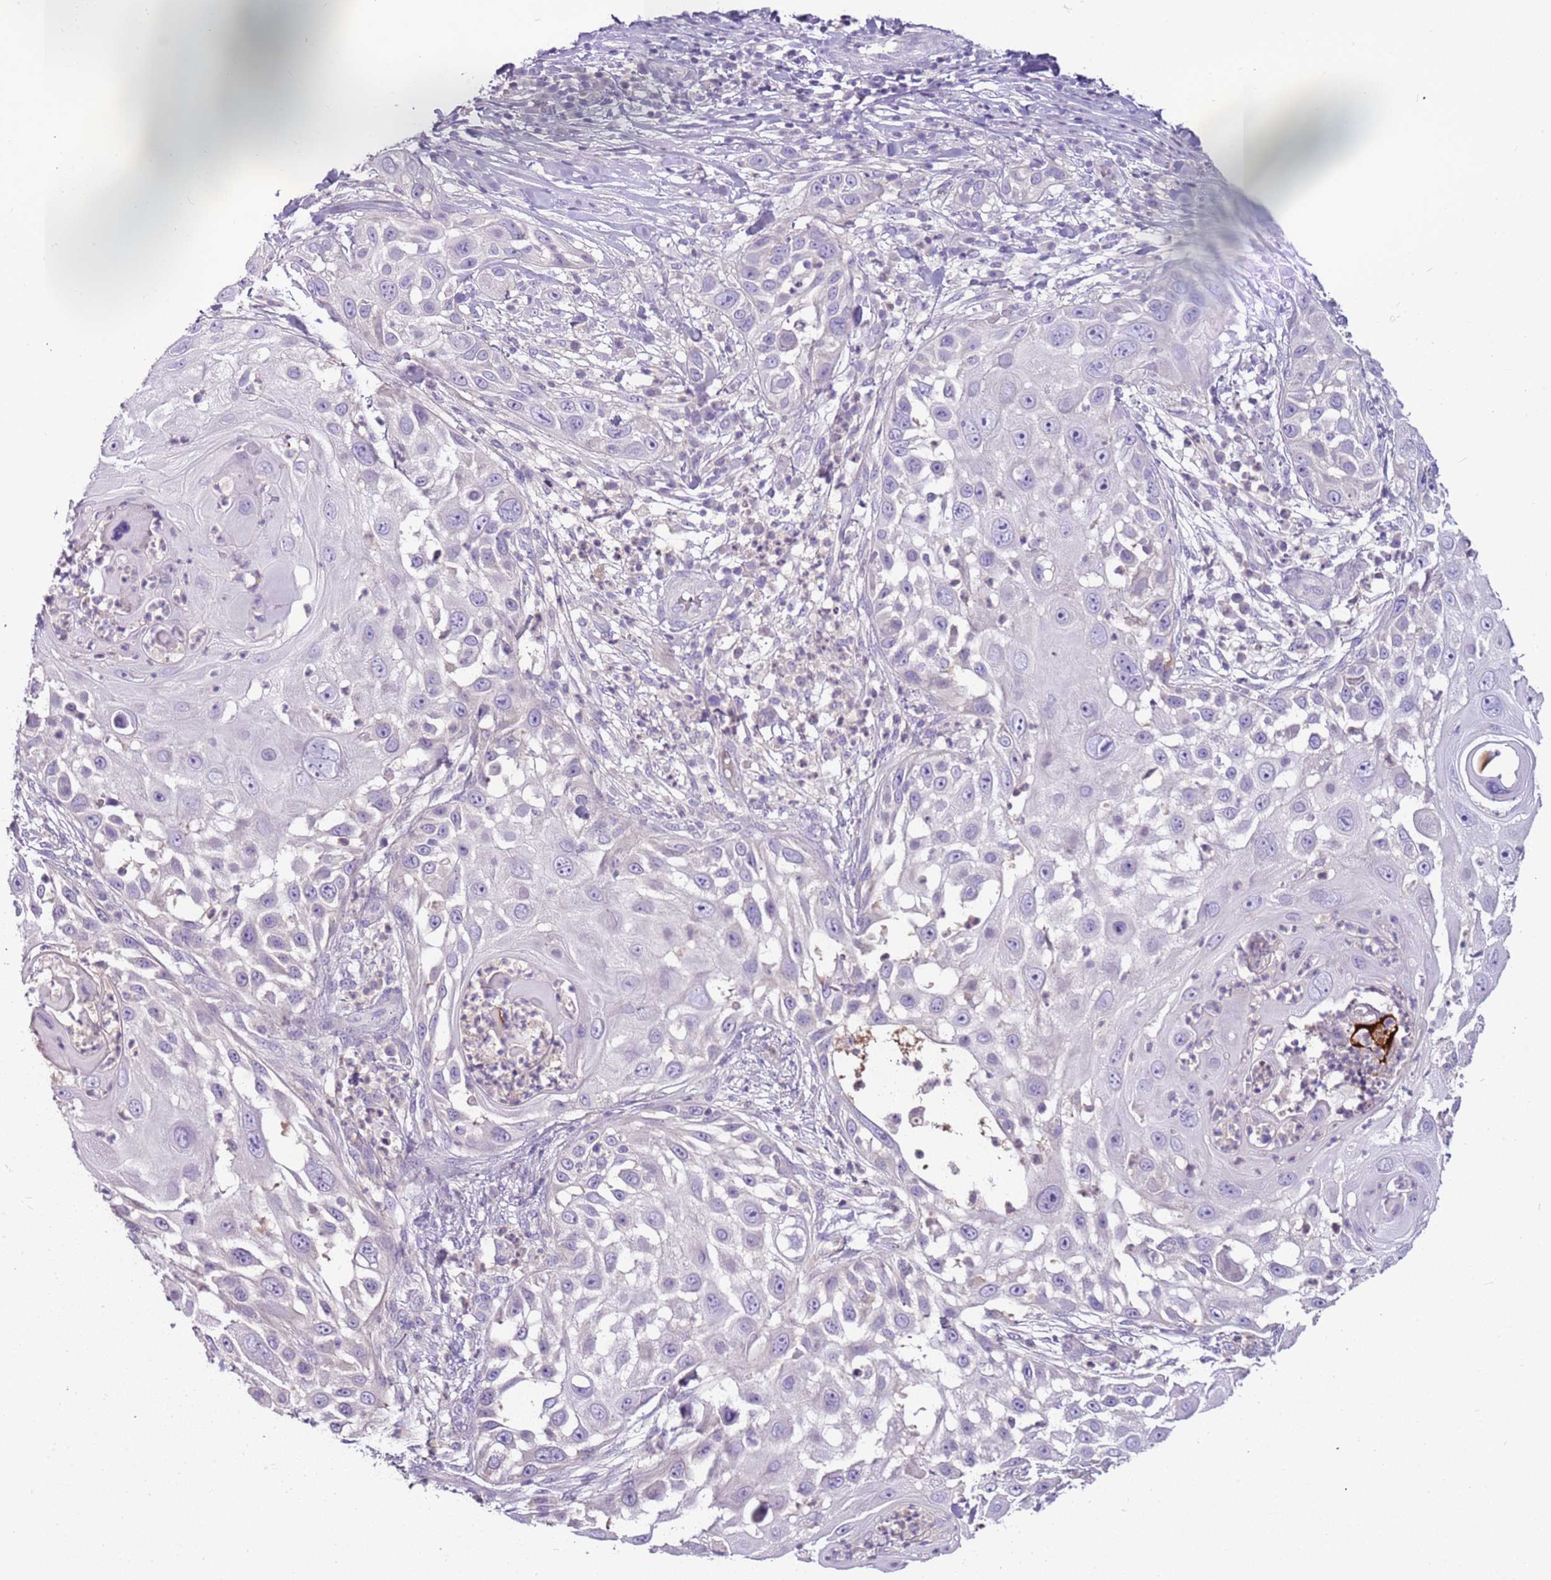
{"staining": {"intensity": "negative", "quantity": "none", "location": "none"}, "tissue": "skin cancer", "cell_type": "Tumor cells", "image_type": "cancer", "snomed": [{"axis": "morphology", "description": "Squamous cell carcinoma, NOS"}, {"axis": "topography", "description": "Skin"}], "caption": "DAB immunohistochemical staining of squamous cell carcinoma (skin) demonstrates no significant positivity in tumor cells.", "gene": "ARHGAP5", "patient": {"sex": "female", "age": 44}}